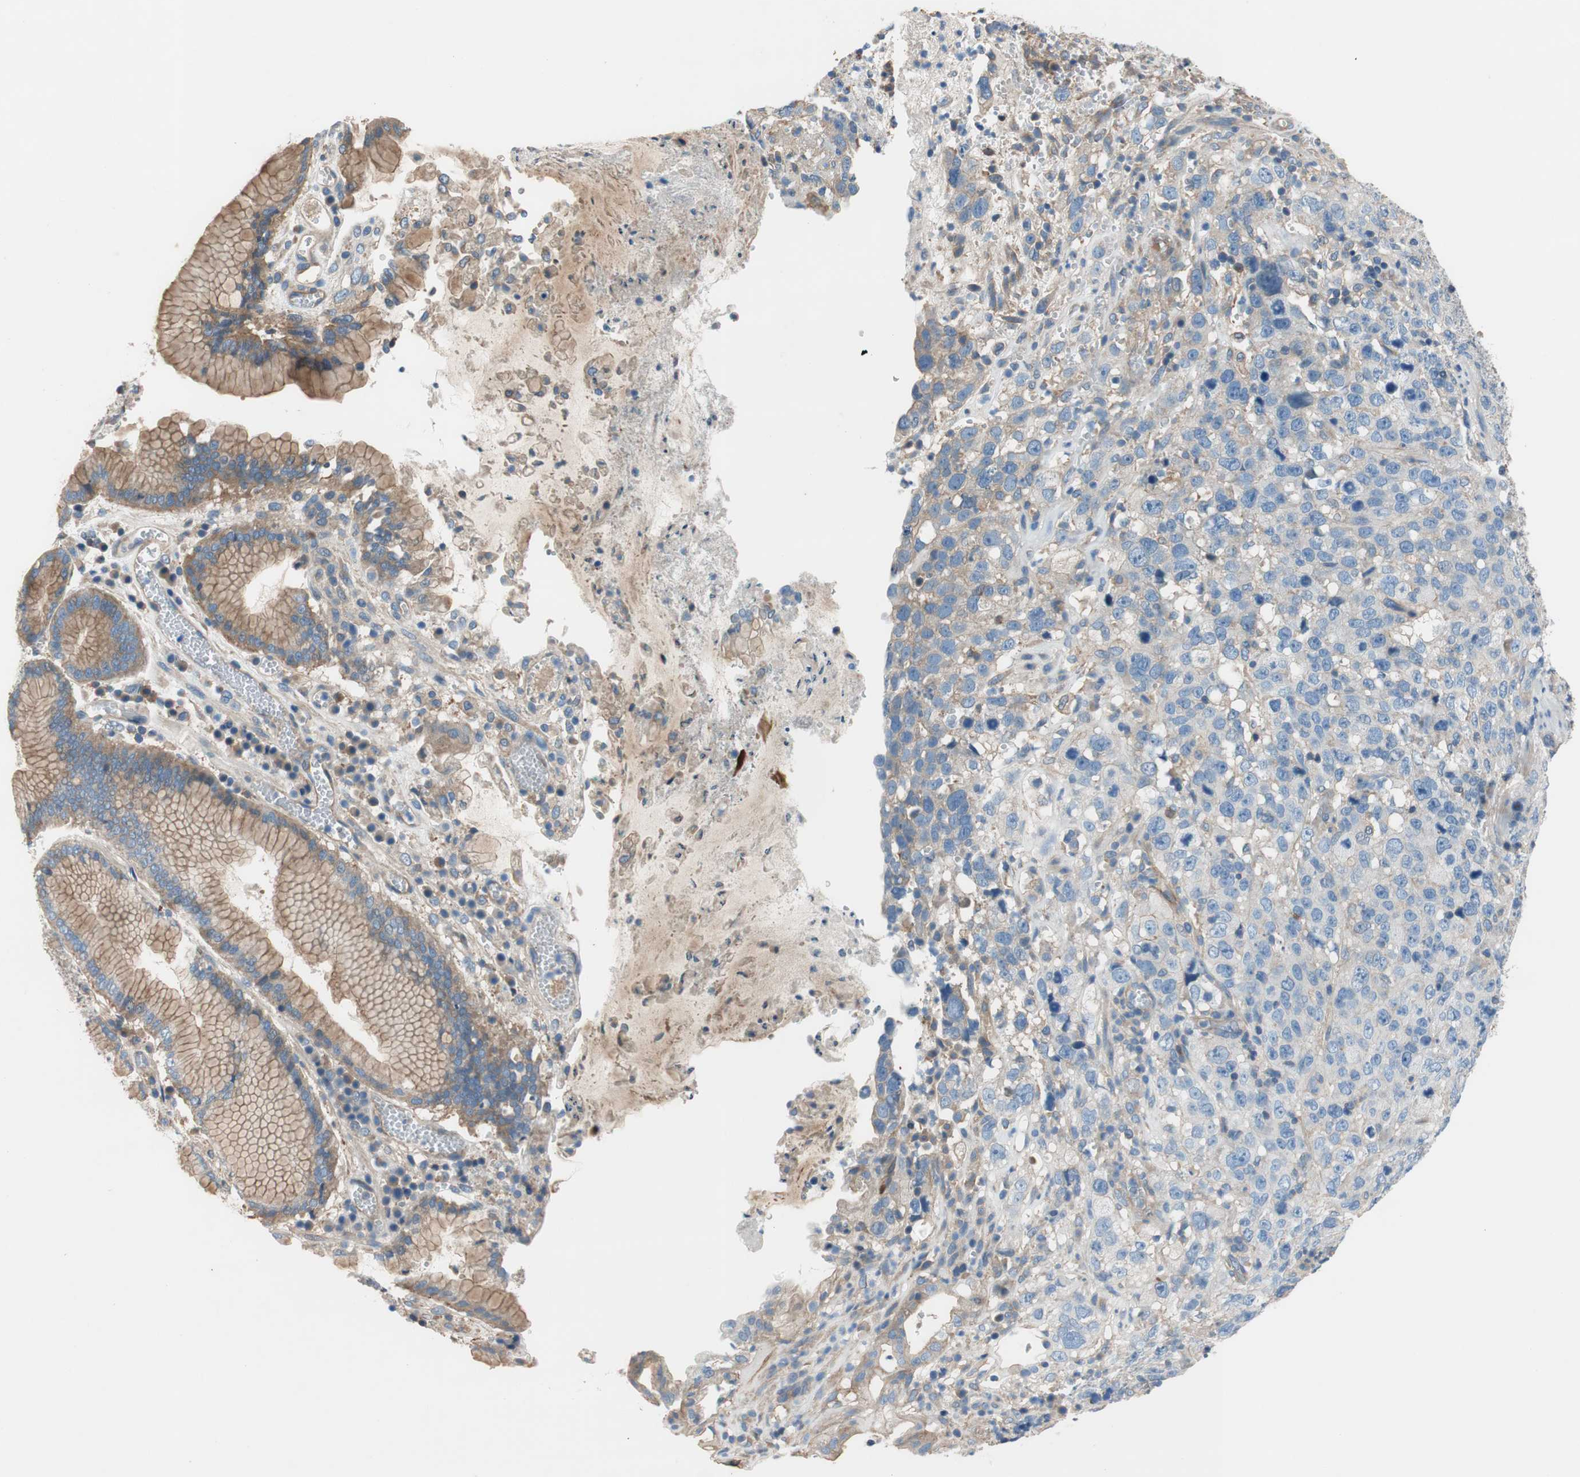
{"staining": {"intensity": "moderate", "quantity": ">75%", "location": "cytoplasmic/membranous"}, "tissue": "stomach cancer", "cell_type": "Tumor cells", "image_type": "cancer", "snomed": [{"axis": "morphology", "description": "Normal tissue, NOS"}, {"axis": "morphology", "description": "Adenocarcinoma, NOS"}, {"axis": "topography", "description": "Stomach"}], "caption": "An immunohistochemistry micrograph of neoplastic tissue is shown. Protein staining in brown labels moderate cytoplasmic/membranous positivity in adenocarcinoma (stomach) within tumor cells.", "gene": "CALML3", "patient": {"sex": "male", "age": 48}}